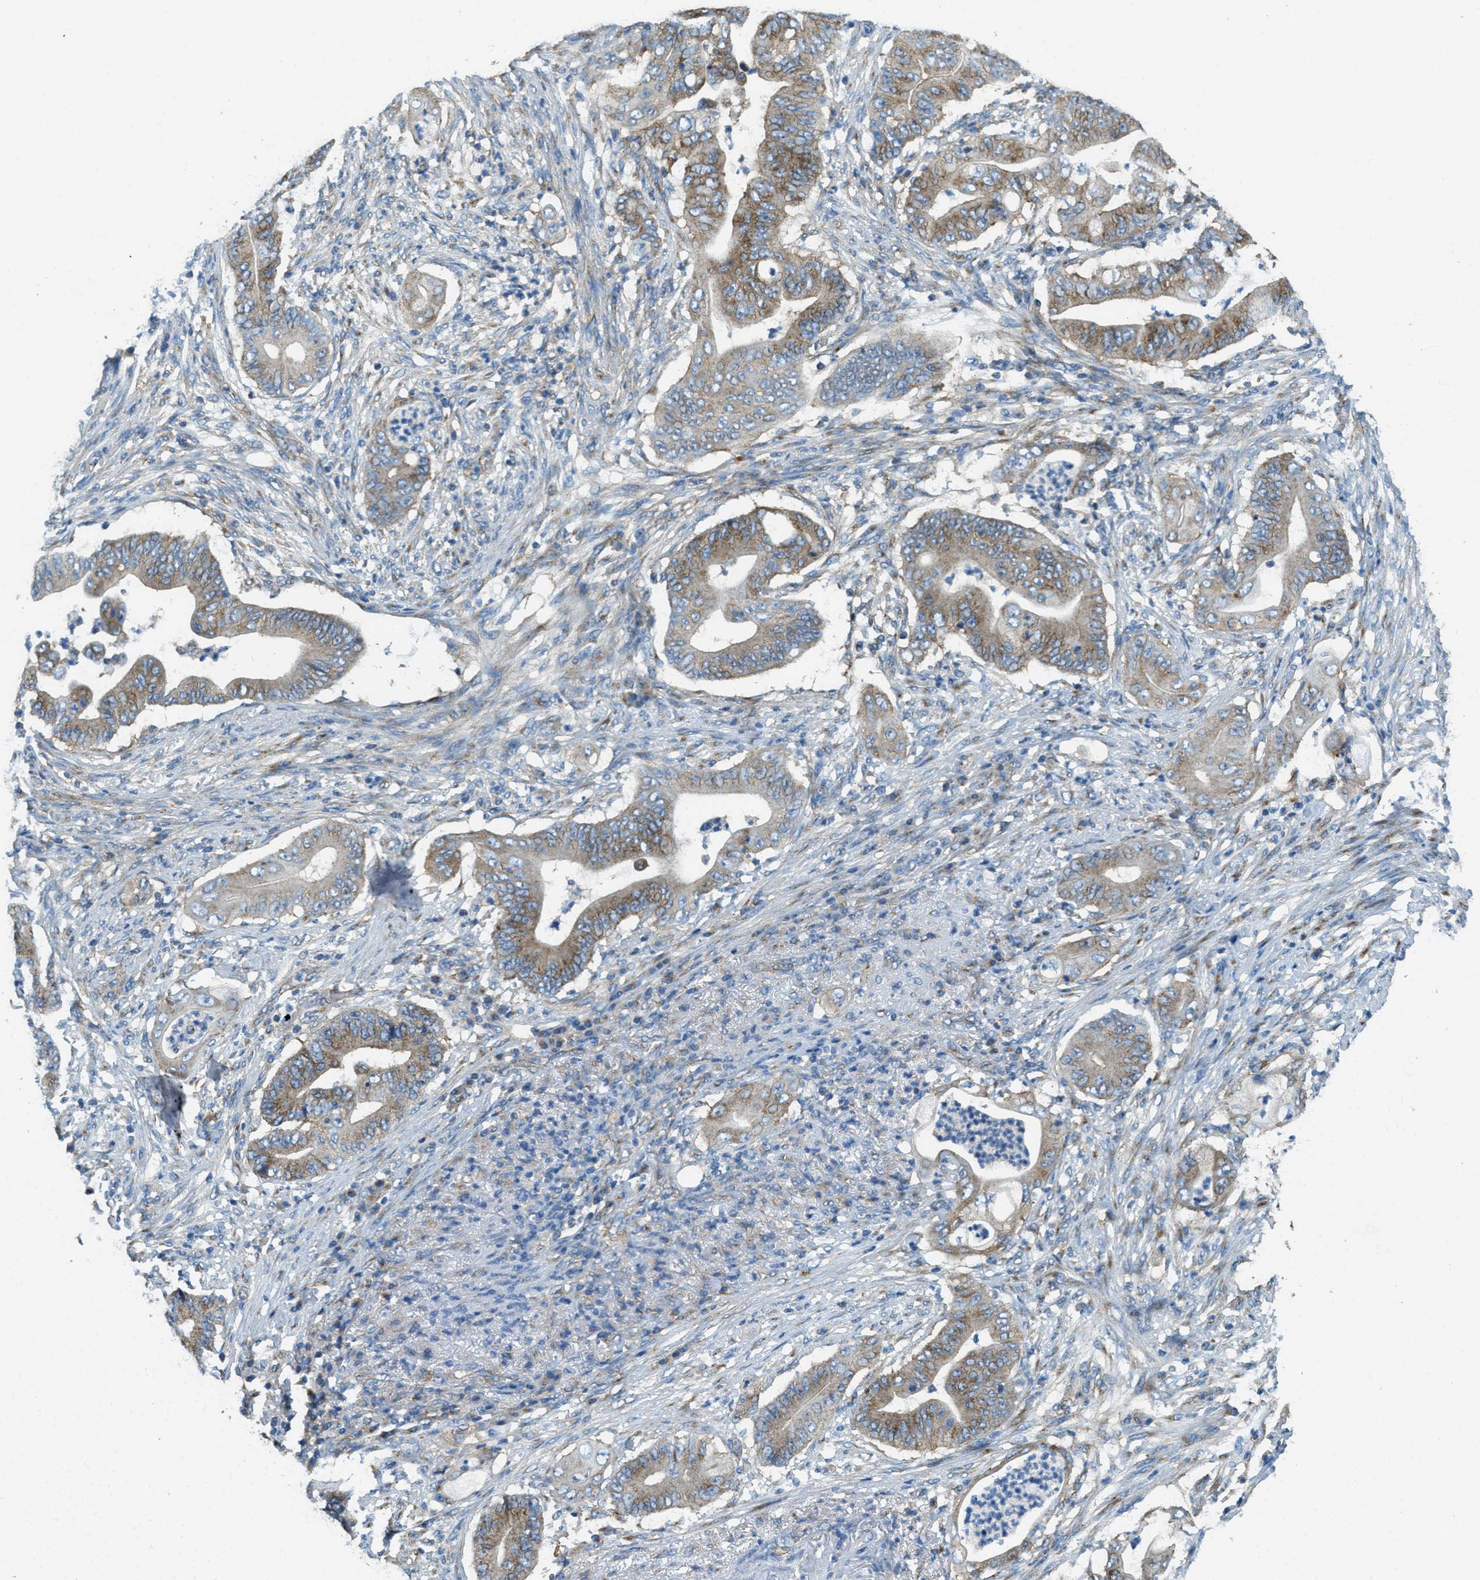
{"staining": {"intensity": "moderate", "quantity": "25%-75%", "location": "cytoplasmic/membranous"}, "tissue": "stomach cancer", "cell_type": "Tumor cells", "image_type": "cancer", "snomed": [{"axis": "morphology", "description": "Adenocarcinoma, NOS"}, {"axis": "topography", "description": "Stomach"}], "caption": "This is an image of immunohistochemistry staining of stomach adenocarcinoma, which shows moderate positivity in the cytoplasmic/membranous of tumor cells.", "gene": "AP2B1", "patient": {"sex": "female", "age": 73}}